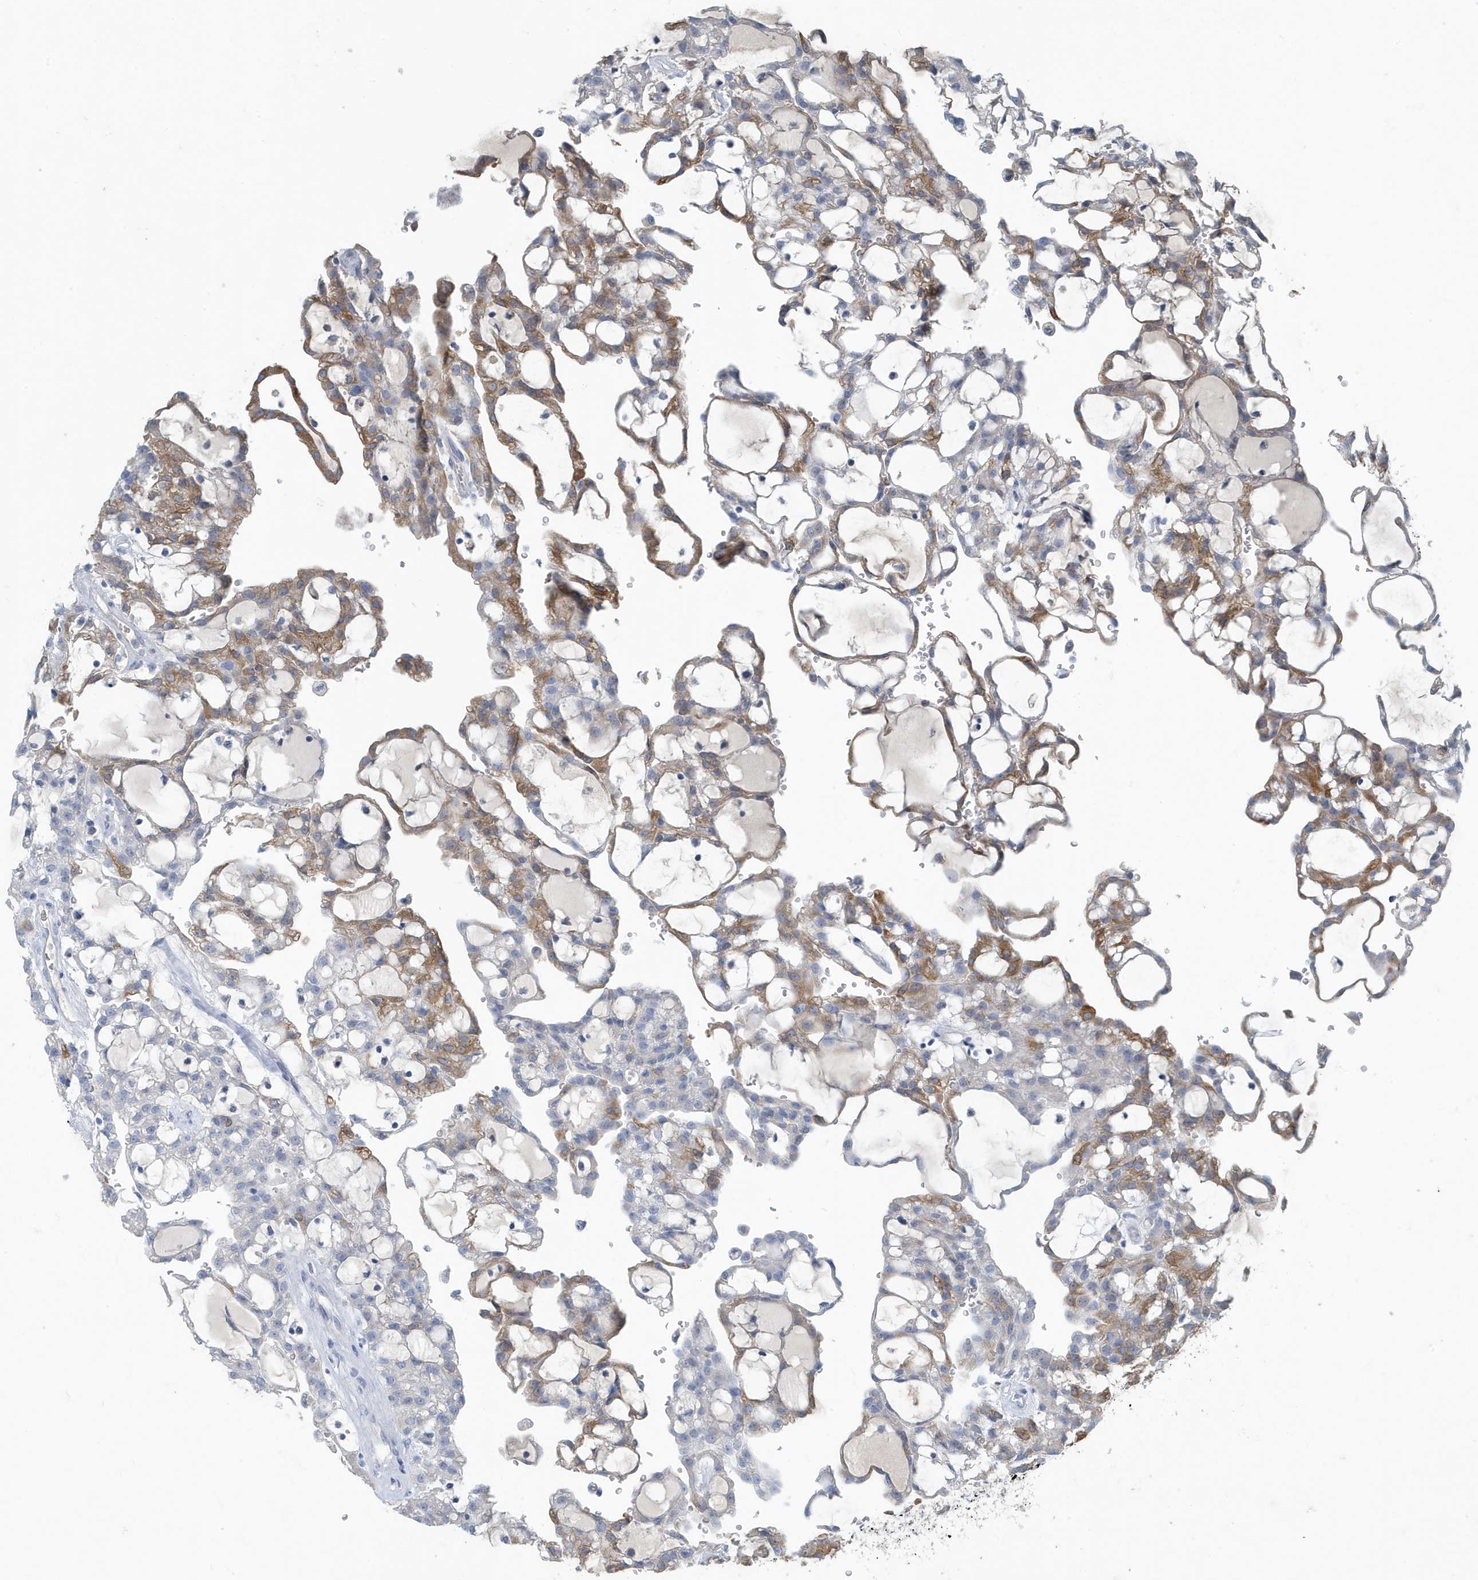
{"staining": {"intensity": "moderate", "quantity": "25%-75%", "location": "cytoplasmic/membranous"}, "tissue": "renal cancer", "cell_type": "Tumor cells", "image_type": "cancer", "snomed": [{"axis": "morphology", "description": "Adenocarcinoma, NOS"}, {"axis": "topography", "description": "Kidney"}], "caption": "Protein staining shows moderate cytoplasmic/membranous expression in about 25%-75% of tumor cells in renal cancer (adenocarcinoma).", "gene": "UGT2B4", "patient": {"sex": "male", "age": 63}}